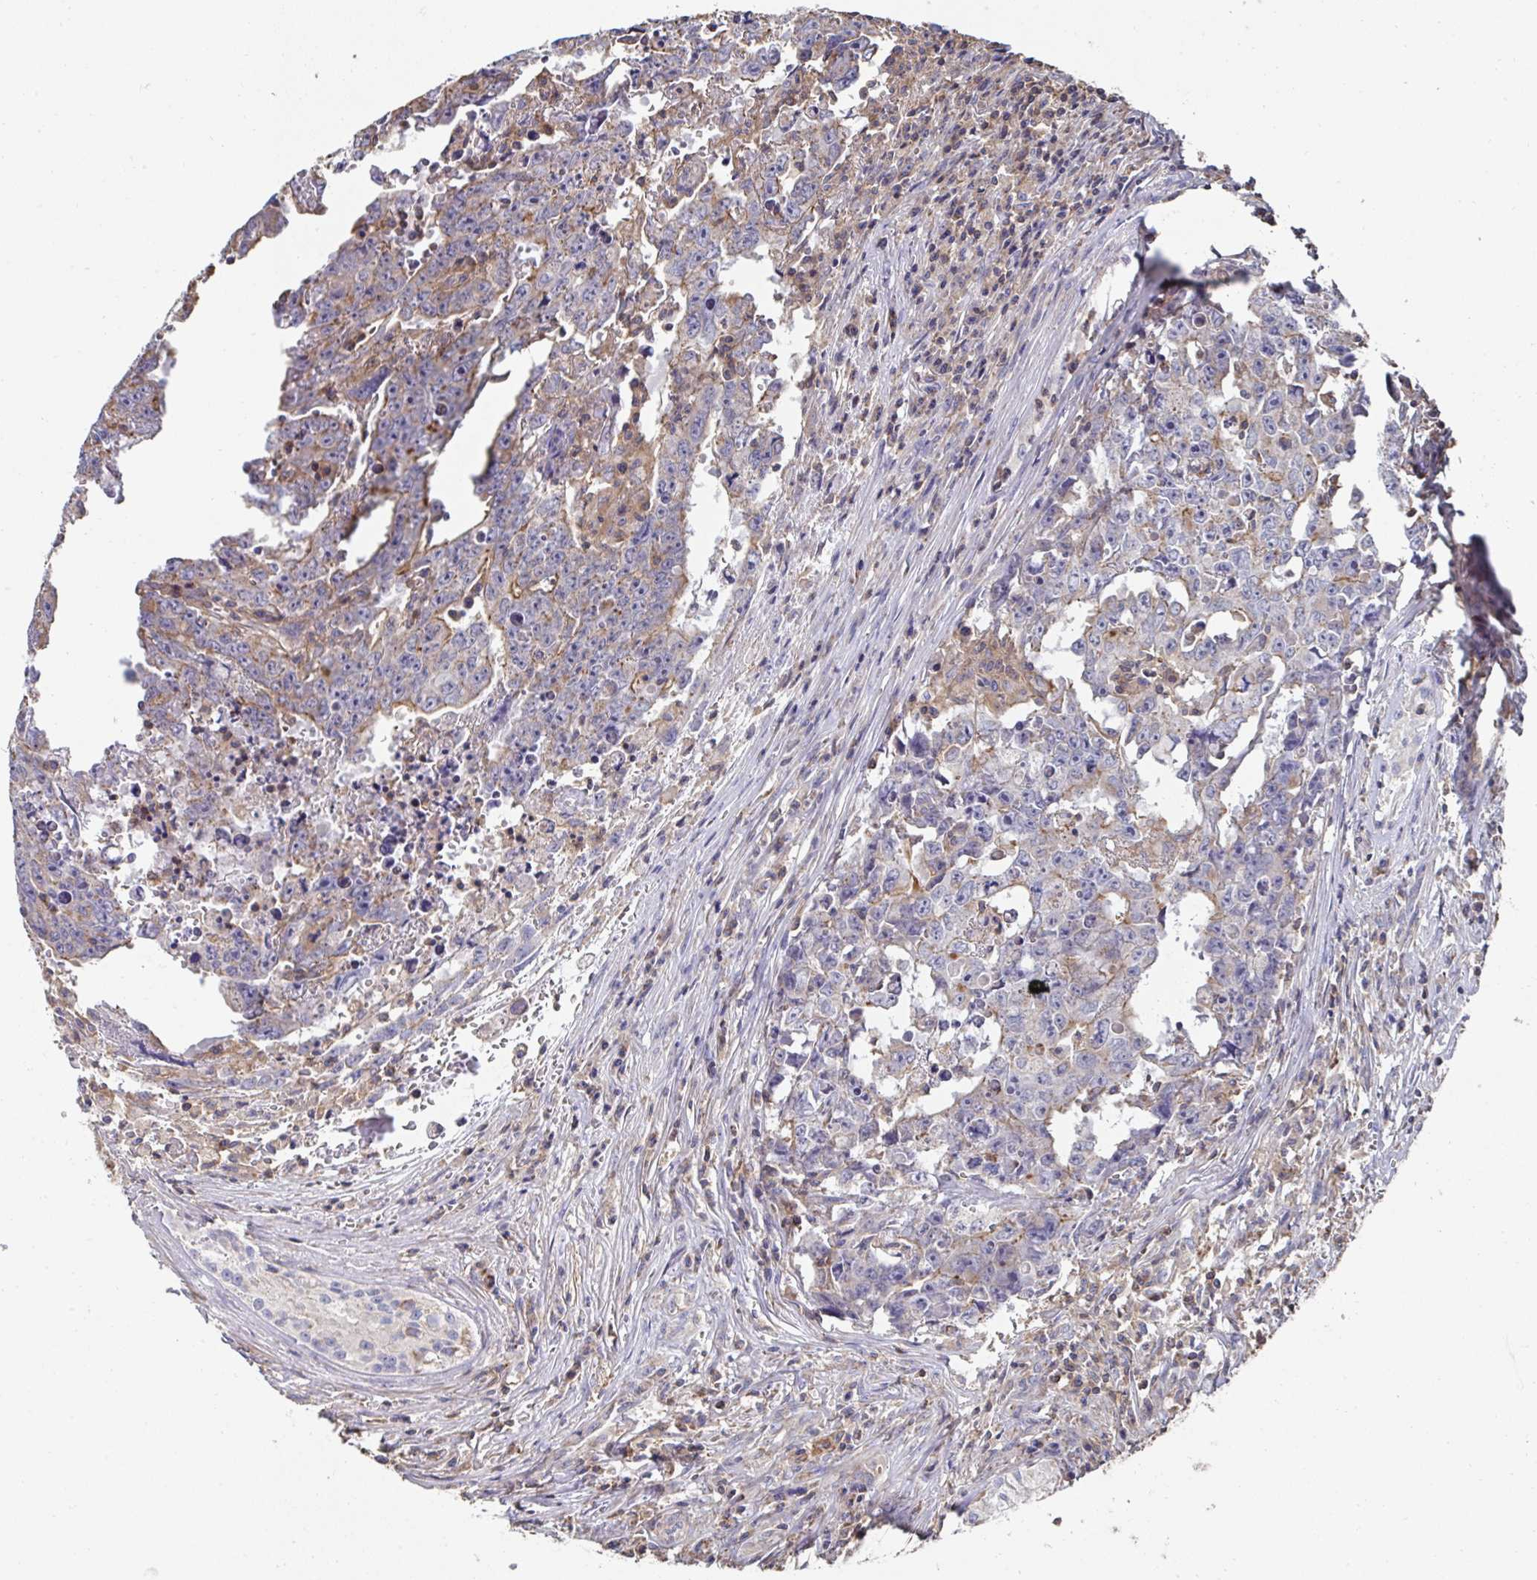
{"staining": {"intensity": "moderate", "quantity": "<25%", "location": "cytoplasmic/membranous"}, "tissue": "testis cancer", "cell_type": "Tumor cells", "image_type": "cancer", "snomed": [{"axis": "morphology", "description": "Carcinoma, Embryonal, NOS"}, {"axis": "topography", "description": "Testis"}], "caption": "A brown stain shows moderate cytoplasmic/membranous expression of a protein in testis cancer tumor cells.", "gene": "DZANK1", "patient": {"sex": "male", "age": 22}}